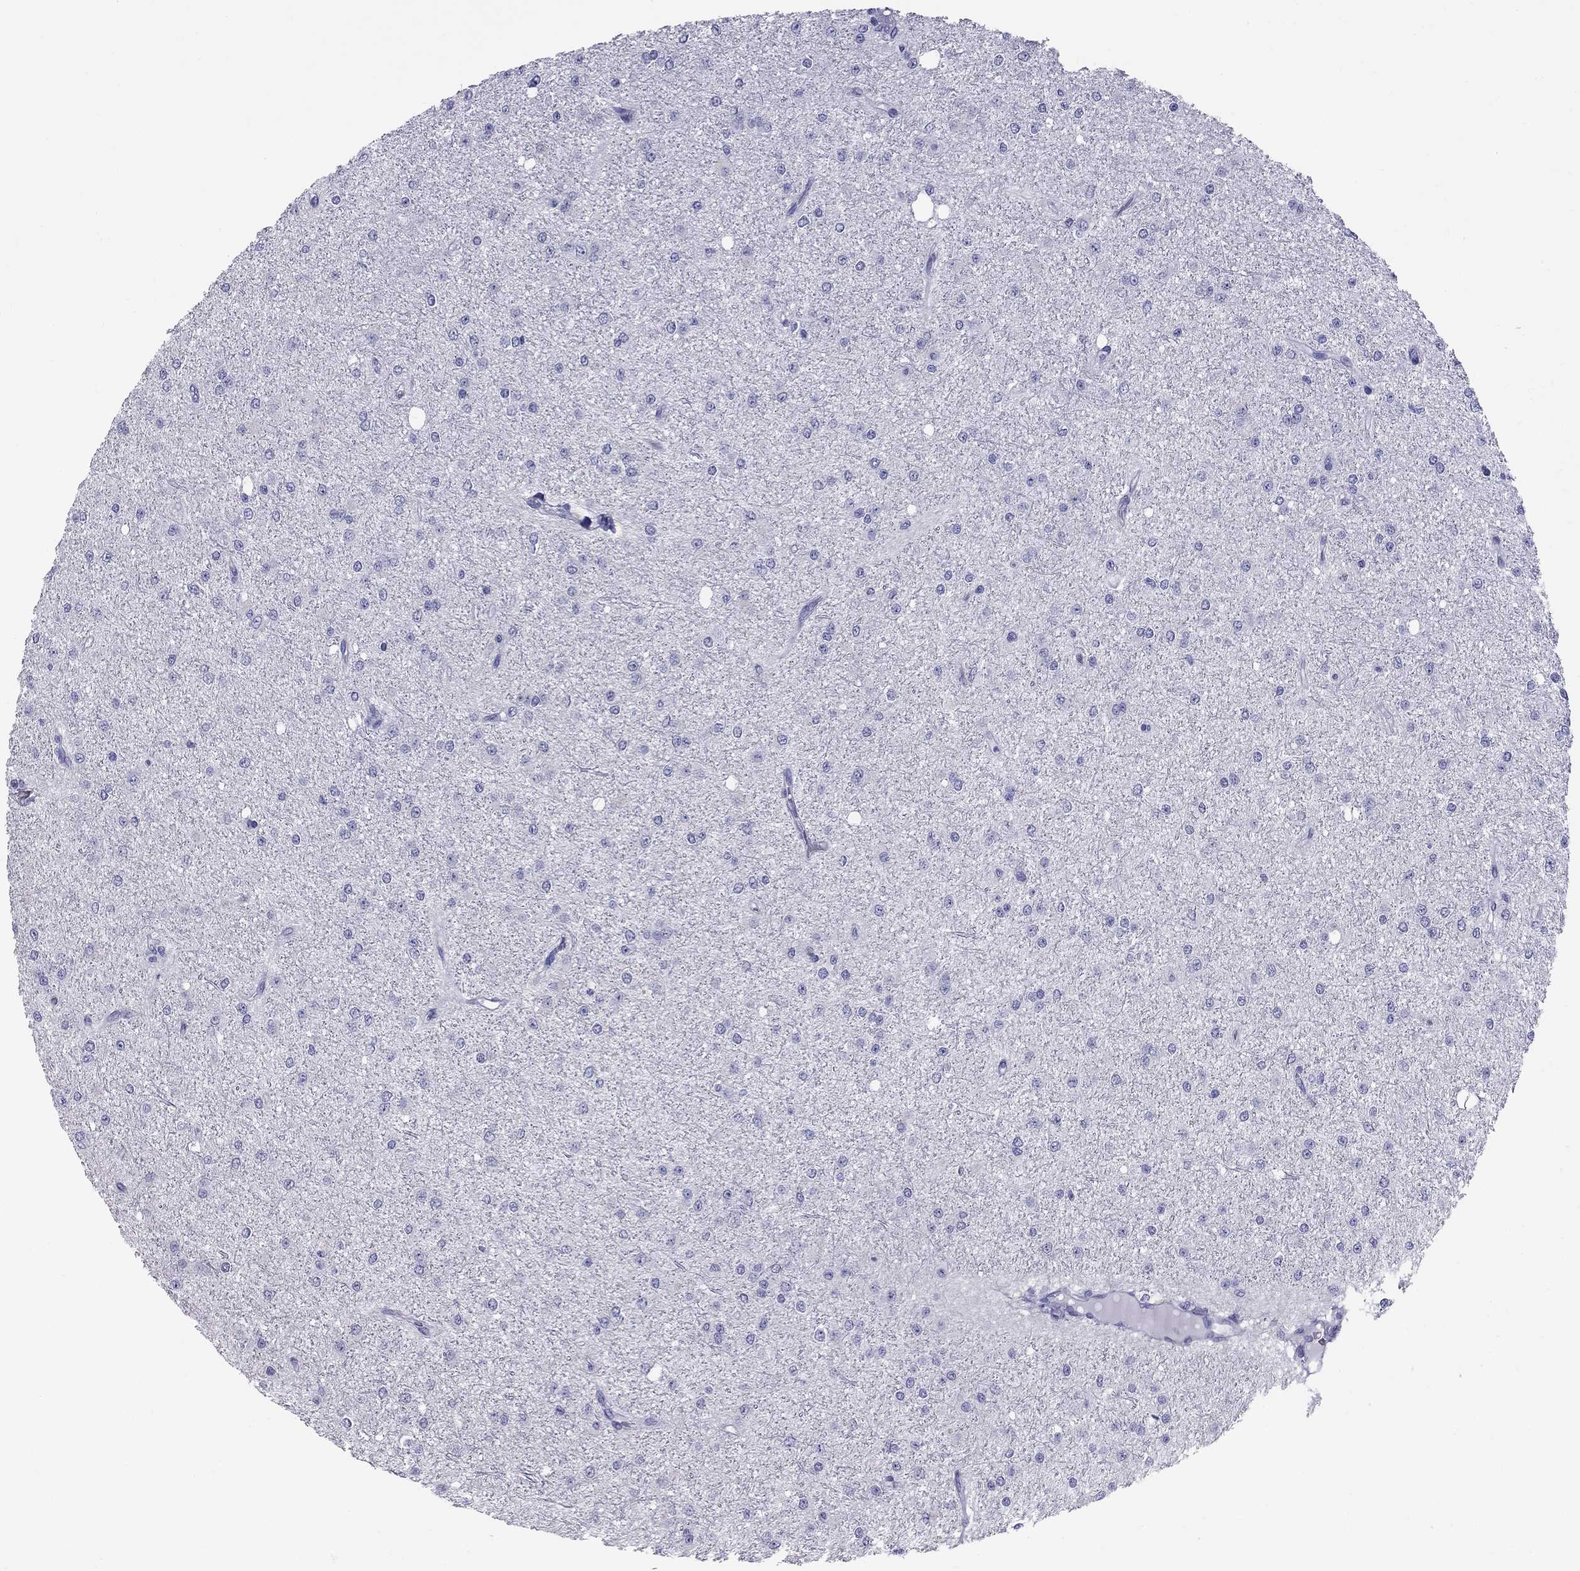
{"staining": {"intensity": "negative", "quantity": "none", "location": "none"}, "tissue": "glioma", "cell_type": "Tumor cells", "image_type": "cancer", "snomed": [{"axis": "morphology", "description": "Glioma, malignant, Low grade"}, {"axis": "topography", "description": "Brain"}], "caption": "Immunohistochemical staining of malignant low-grade glioma exhibits no significant positivity in tumor cells.", "gene": "TRPM3", "patient": {"sex": "male", "age": 27}}